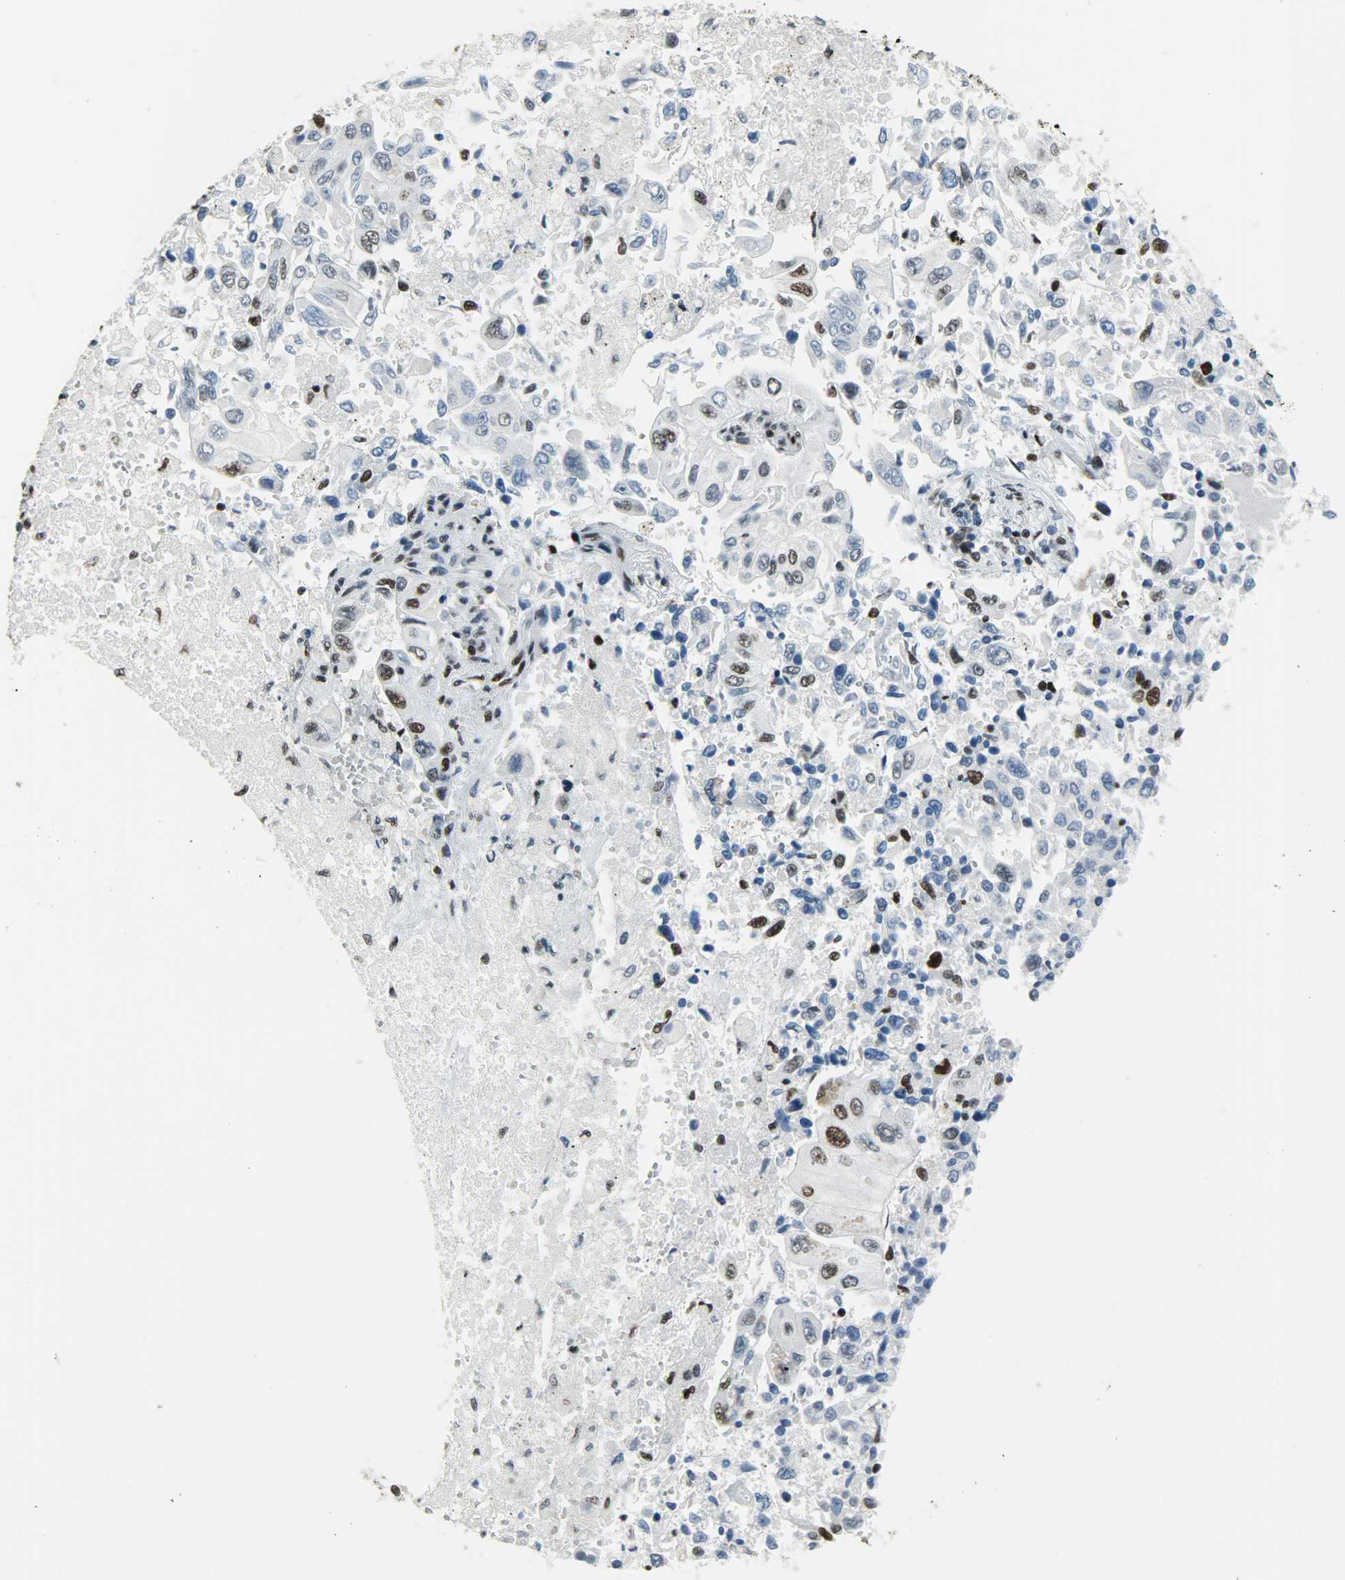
{"staining": {"intensity": "strong", "quantity": ">75%", "location": "nuclear"}, "tissue": "lung cancer", "cell_type": "Tumor cells", "image_type": "cancer", "snomed": [{"axis": "morphology", "description": "Adenocarcinoma, NOS"}, {"axis": "topography", "description": "Lung"}], "caption": "A high amount of strong nuclear staining is appreciated in approximately >75% of tumor cells in lung cancer tissue.", "gene": "SNRPA", "patient": {"sex": "male", "age": 84}}